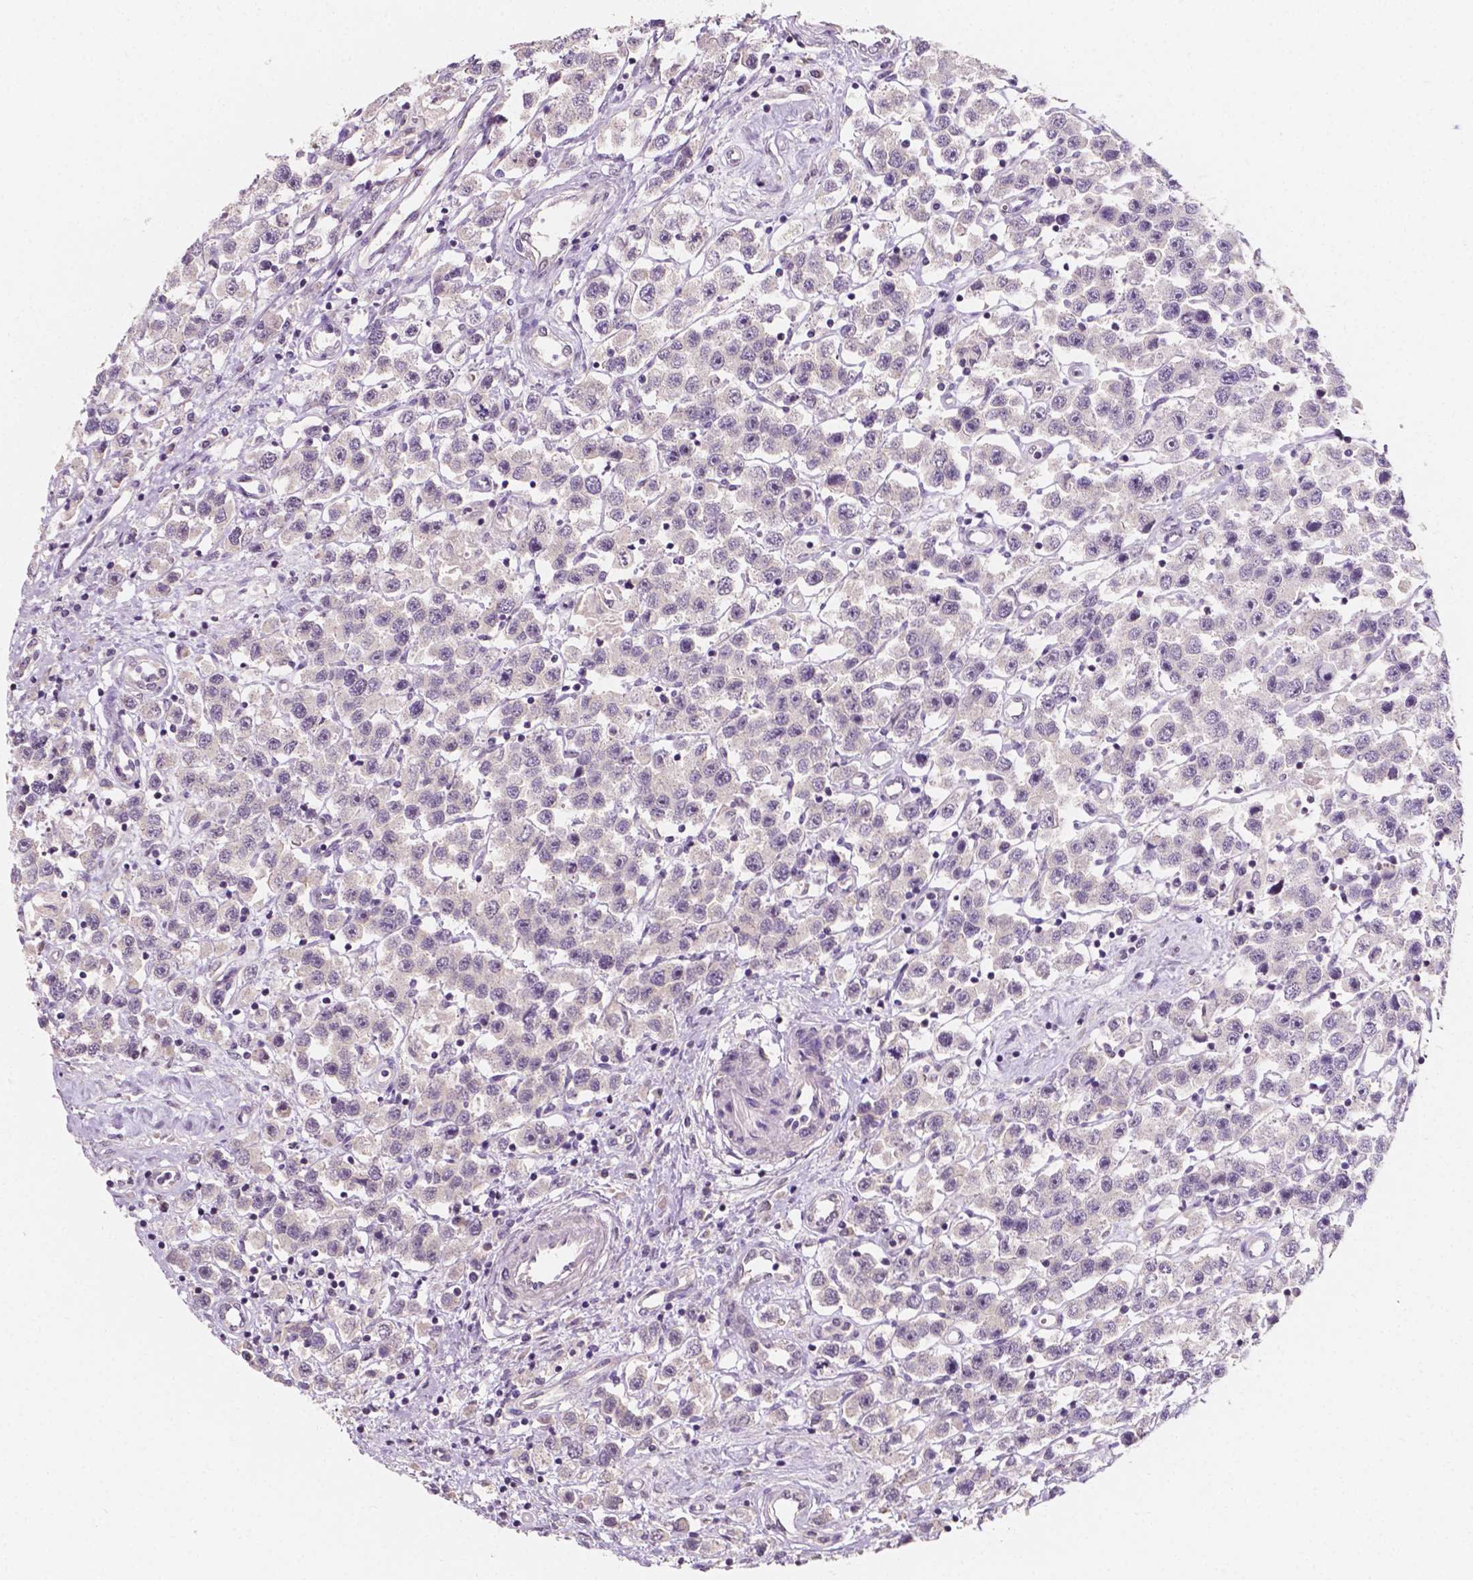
{"staining": {"intensity": "negative", "quantity": "none", "location": "none"}, "tissue": "testis cancer", "cell_type": "Tumor cells", "image_type": "cancer", "snomed": [{"axis": "morphology", "description": "Seminoma, NOS"}, {"axis": "topography", "description": "Testis"}], "caption": "This photomicrograph is of testis cancer (seminoma) stained with IHC to label a protein in brown with the nuclei are counter-stained blue. There is no positivity in tumor cells.", "gene": "TAL1", "patient": {"sex": "male", "age": 45}}